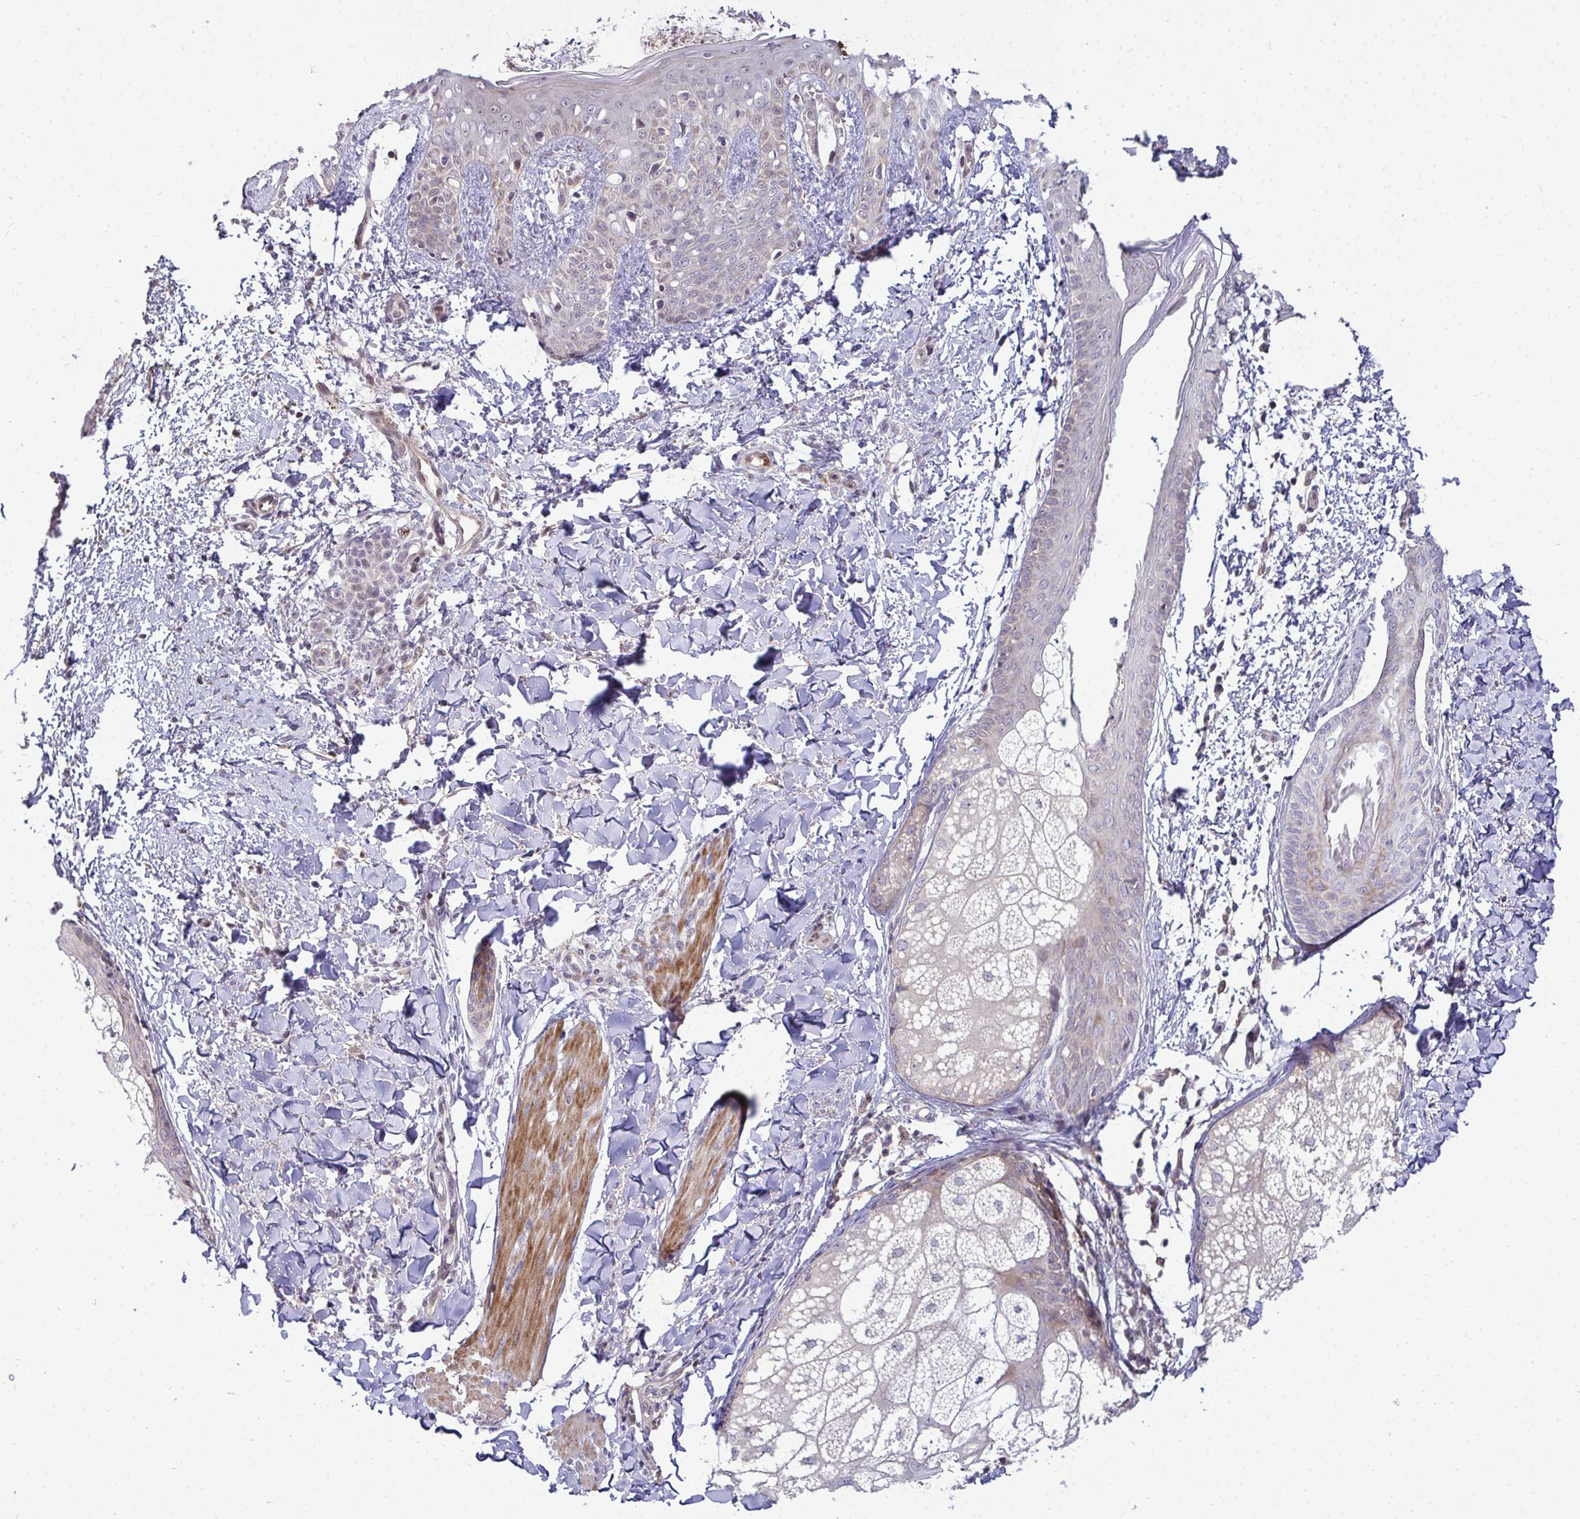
{"staining": {"intensity": "weak", "quantity": "<25%", "location": "cytoplasmic/membranous"}, "tissue": "skin", "cell_type": "Fibroblasts", "image_type": "normal", "snomed": [{"axis": "morphology", "description": "Normal tissue, NOS"}, {"axis": "topography", "description": "Skin"}], "caption": "This histopathology image is of normal skin stained with IHC to label a protein in brown with the nuclei are counter-stained blue. There is no staining in fibroblasts.", "gene": "TRIM44", "patient": {"sex": "male", "age": 16}}